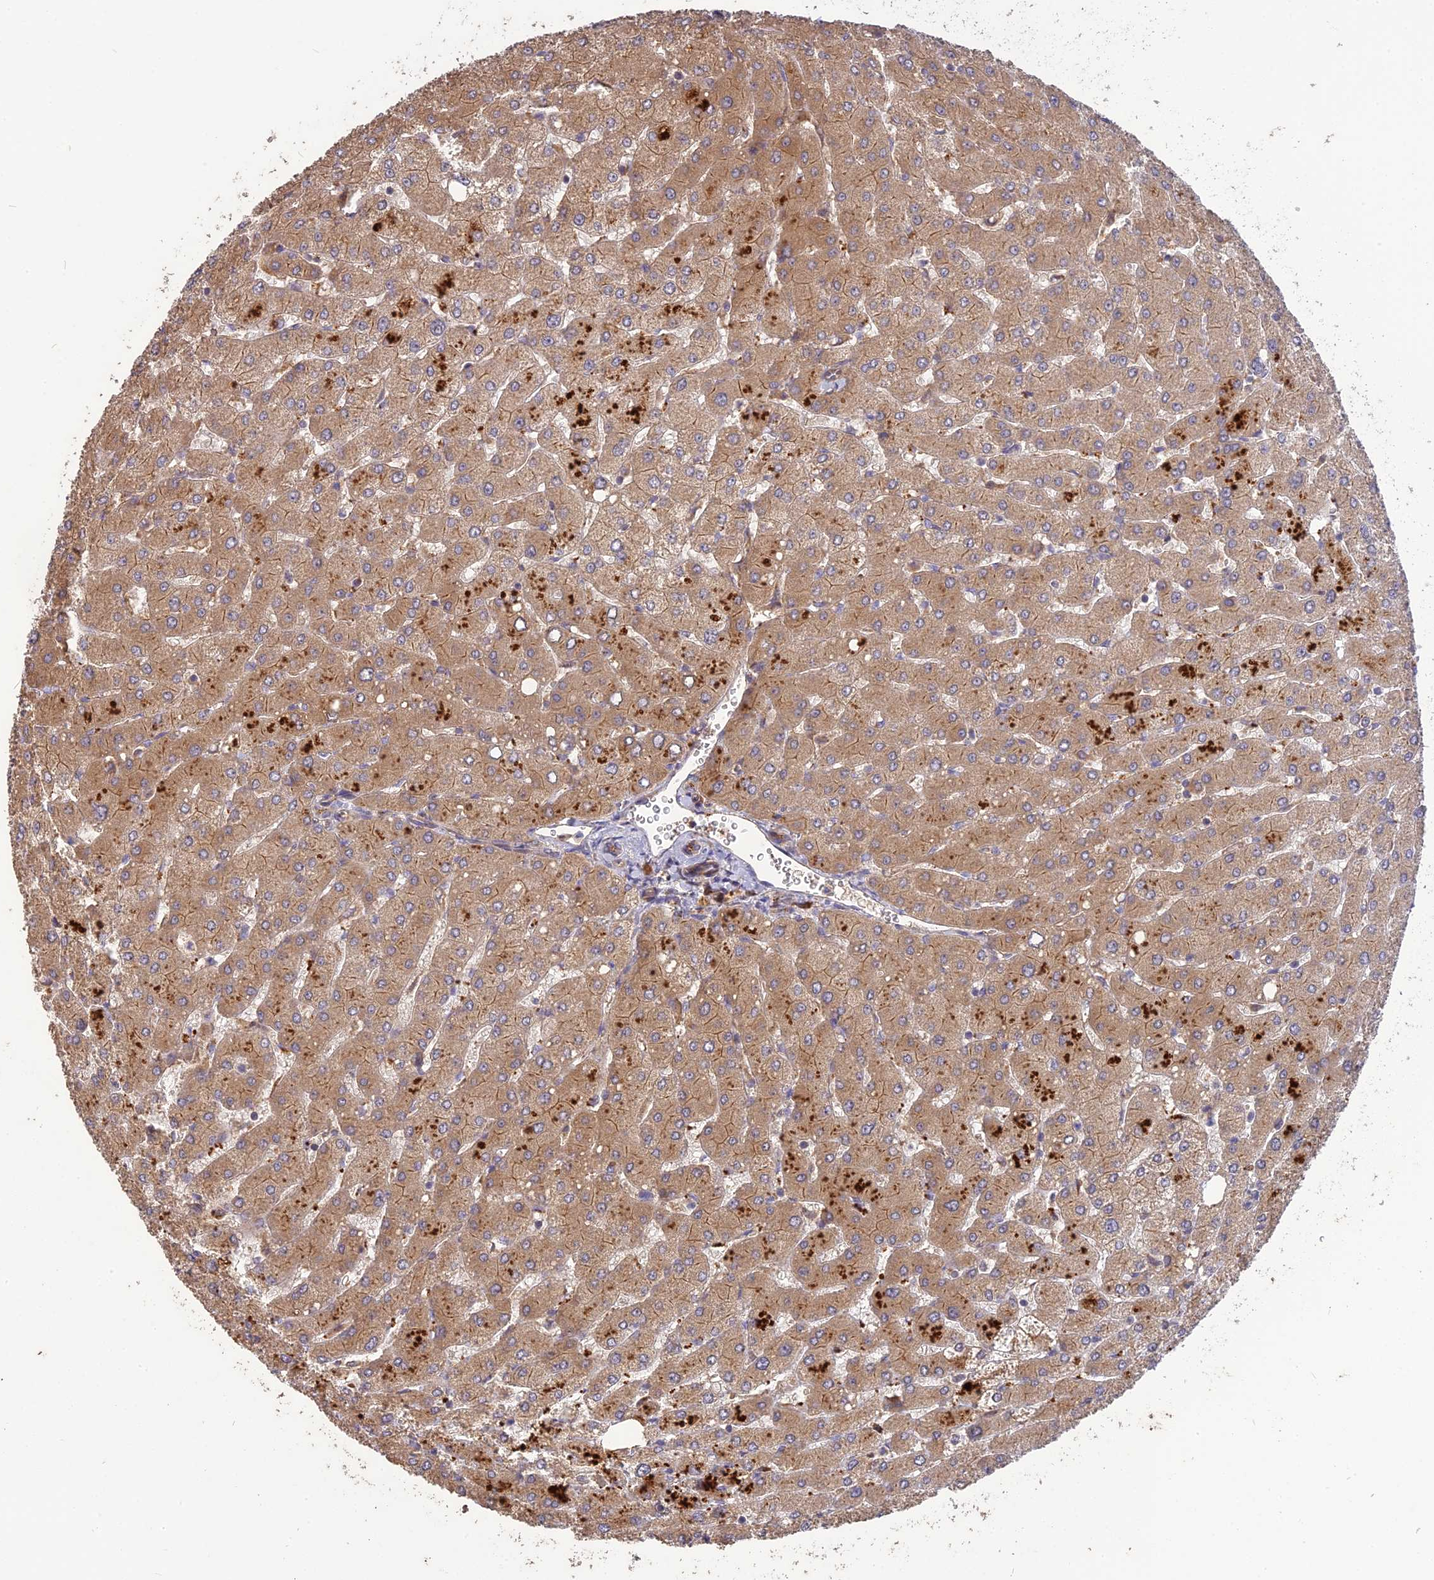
{"staining": {"intensity": "moderate", "quantity": "25%-75%", "location": "cytoplasmic/membranous"}, "tissue": "liver", "cell_type": "Cholangiocytes", "image_type": "normal", "snomed": [{"axis": "morphology", "description": "Normal tissue, NOS"}, {"axis": "topography", "description": "Liver"}], "caption": "A medium amount of moderate cytoplasmic/membranous expression is identified in approximately 25%-75% of cholangiocytes in benign liver.", "gene": "ARHGAP40", "patient": {"sex": "male", "age": 55}}